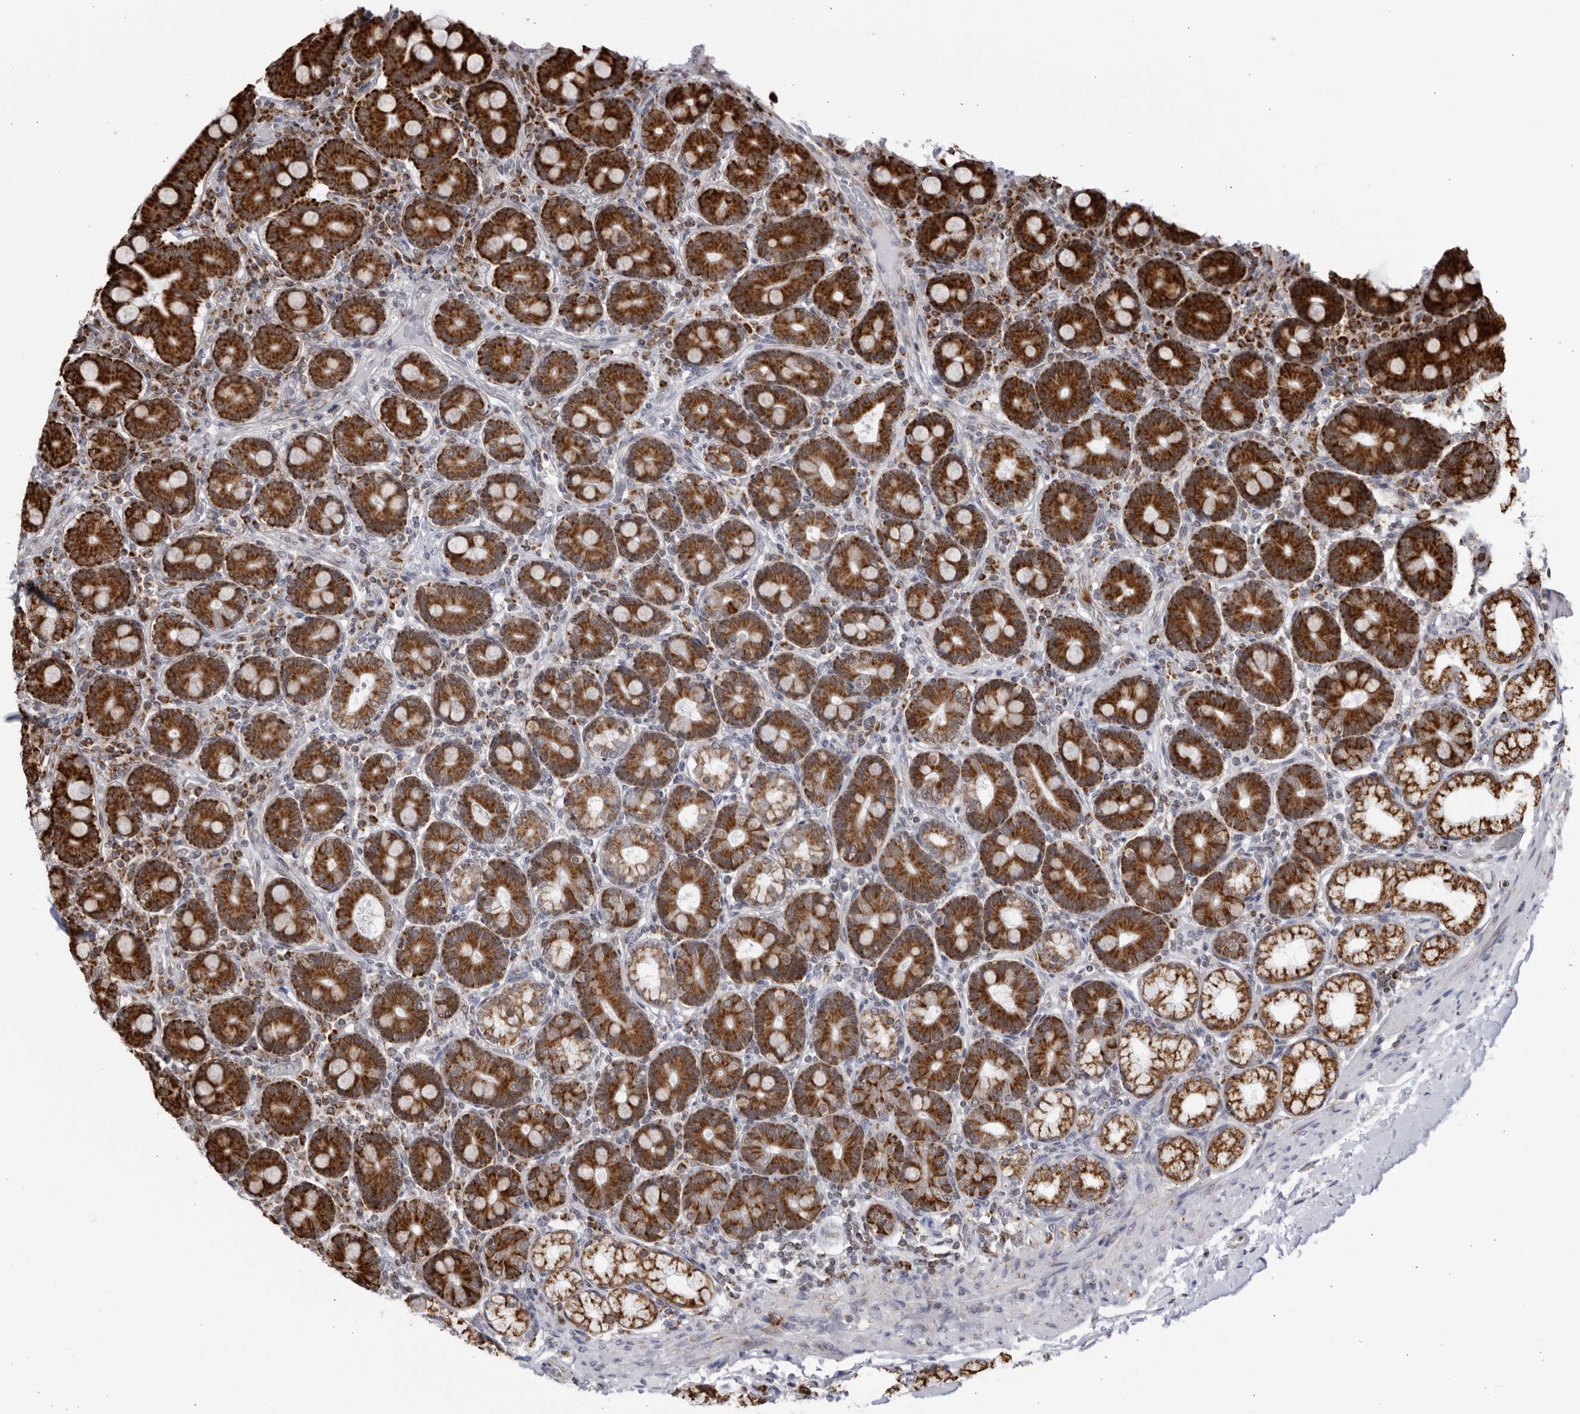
{"staining": {"intensity": "strong", "quantity": ">75%", "location": "cytoplasmic/membranous"}, "tissue": "duodenum", "cell_type": "Glandular cells", "image_type": "normal", "snomed": [{"axis": "morphology", "description": "Normal tissue, NOS"}, {"axis": "topography", "description": "Duodenum"}], "caption": "Immunohistochemical staining of benign duodenum exhibits strong cytoplasmic/membranous protein positivity in about >75% of glandular cells.", "gene": "RBM34", "patient": {"sex": "male", "age": 50}}